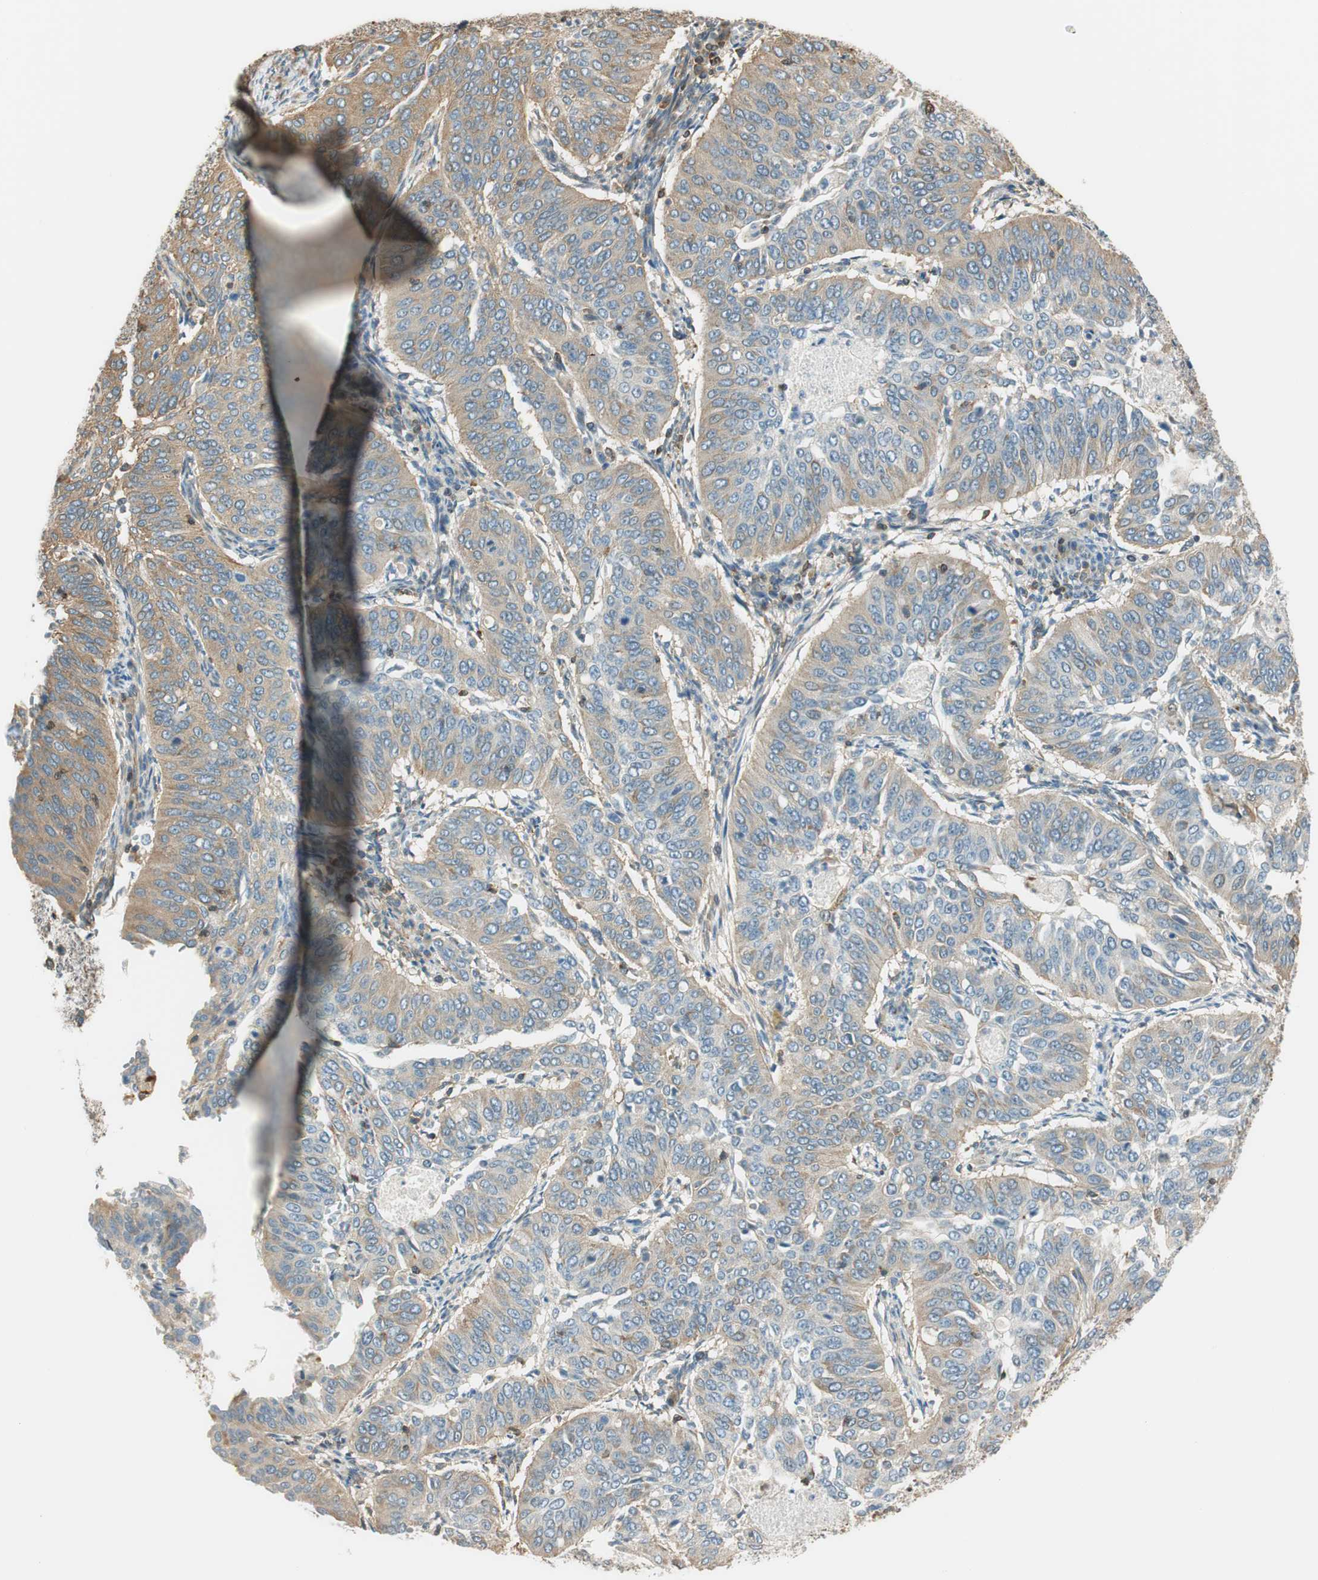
{"staining": {"intensity": "moderate", "quantity": ">75%", "location": "cytoplasmic/membranous"}, "tissue": "cervical cancer", "cell_type": "Tumor cells", "image_type": "cancer", "snomed": [{"axis": "morphology", "description": "Normal tissue, NOS"}, {"axis": "morphology", "description": "Squamous cell carcinoma, NOS"}, {"axis": "topography", "description": "Cervix"}], "caption": "The image reveals a brown stain indicating the presence of a protein in the cytoplasmic/membranous of tumor cells in cervical cancer (squamous cell carcinoma).", "gene": "PI4K2B", "patient": {"sex": "female", "age": 39}}